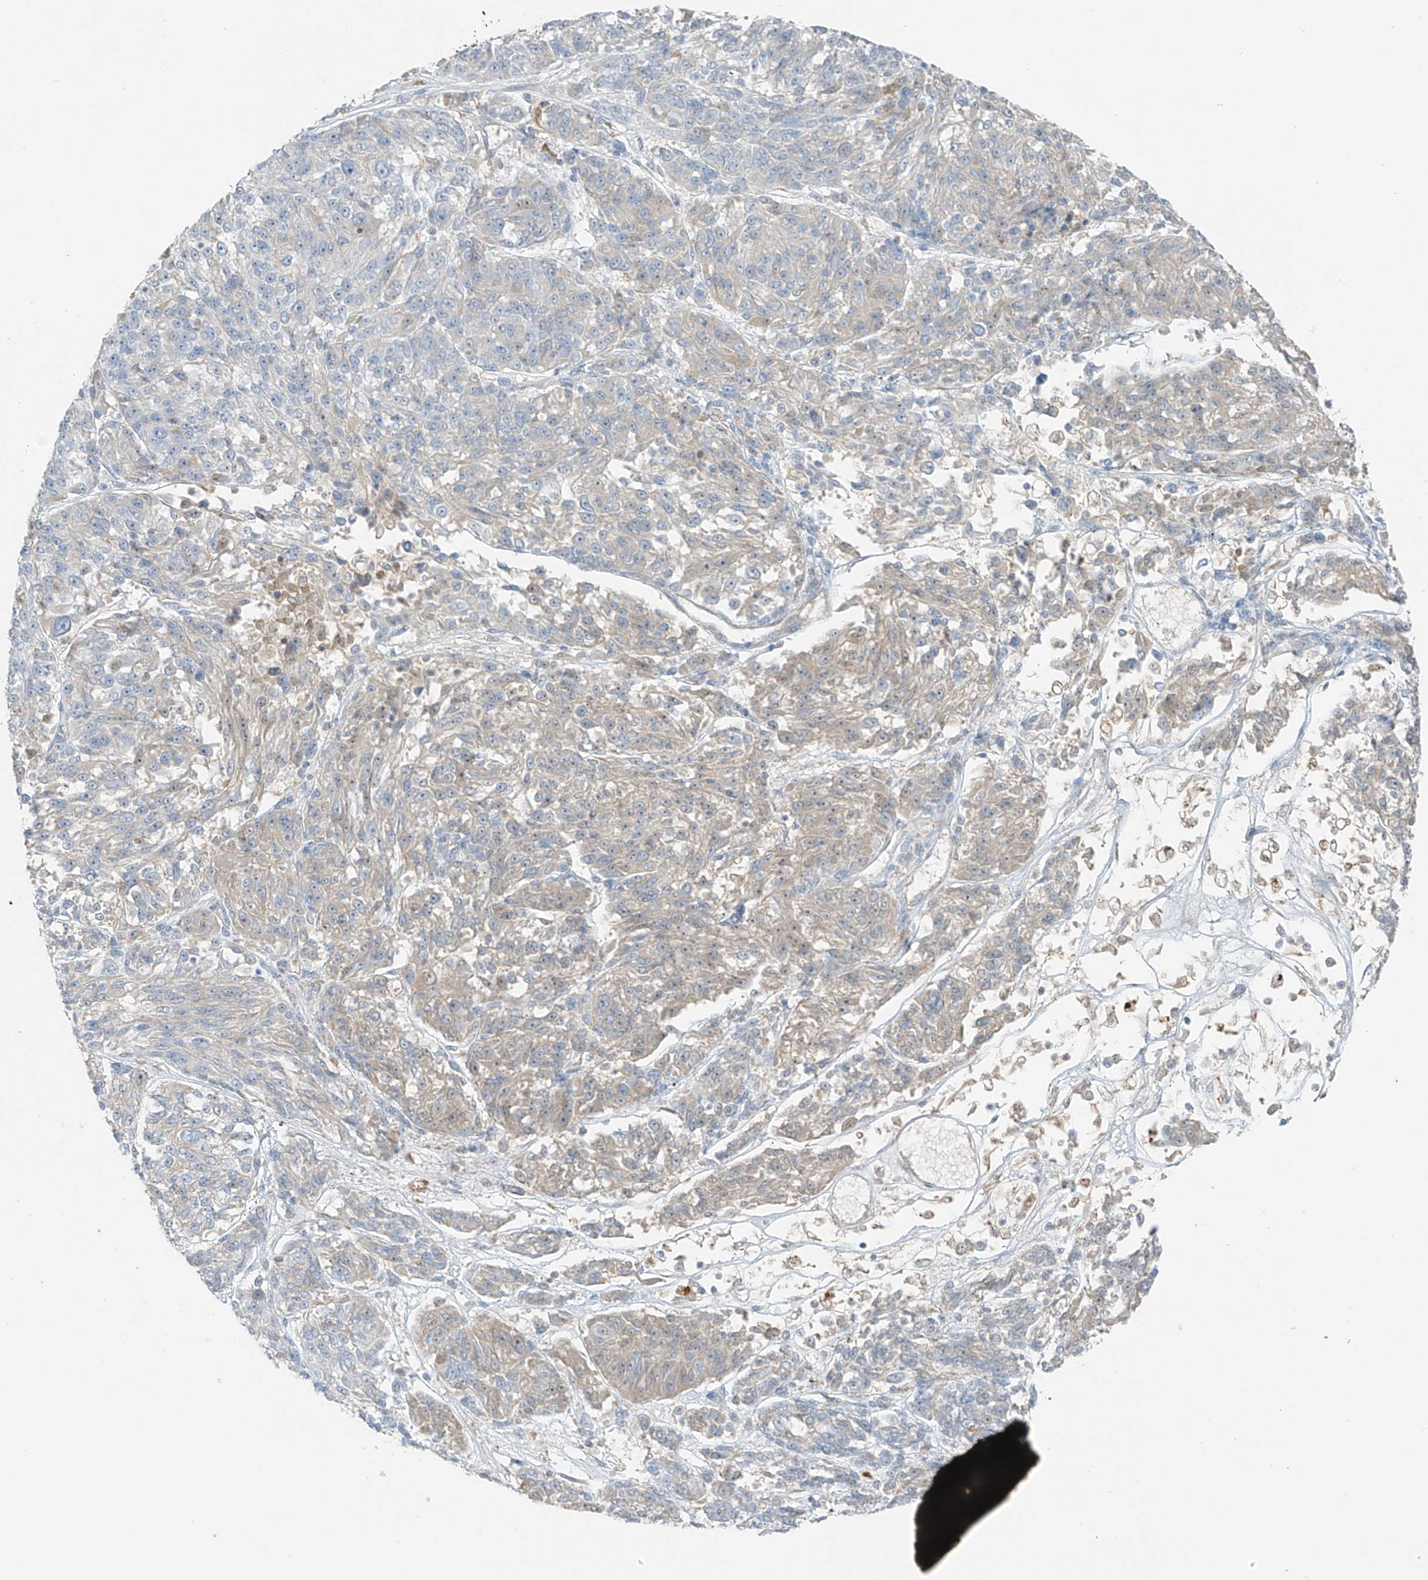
{"staining": {"intensity": "weak", "quantity": "<25%", "location": "cytoplasmic/membranous"}, "tissue": "melanoma", "cell_type": "Tumor cells", "image_type": "cancer", "snomed": [{"axis": "morphology", "description": "Malignant melanoma, NOS"}, {"axis": "topography", "description": "Skin"}], "caption": "Immunohistochemistry (IHC) photomicrograph of neoplastic tissue: malignant melanoma stained with DAB (3,3'-diaminobenzidine) shows no significant protein staining in tumor cells.", "gene": "FAM131C", "patient": {"sex": "male", "age": 53}}